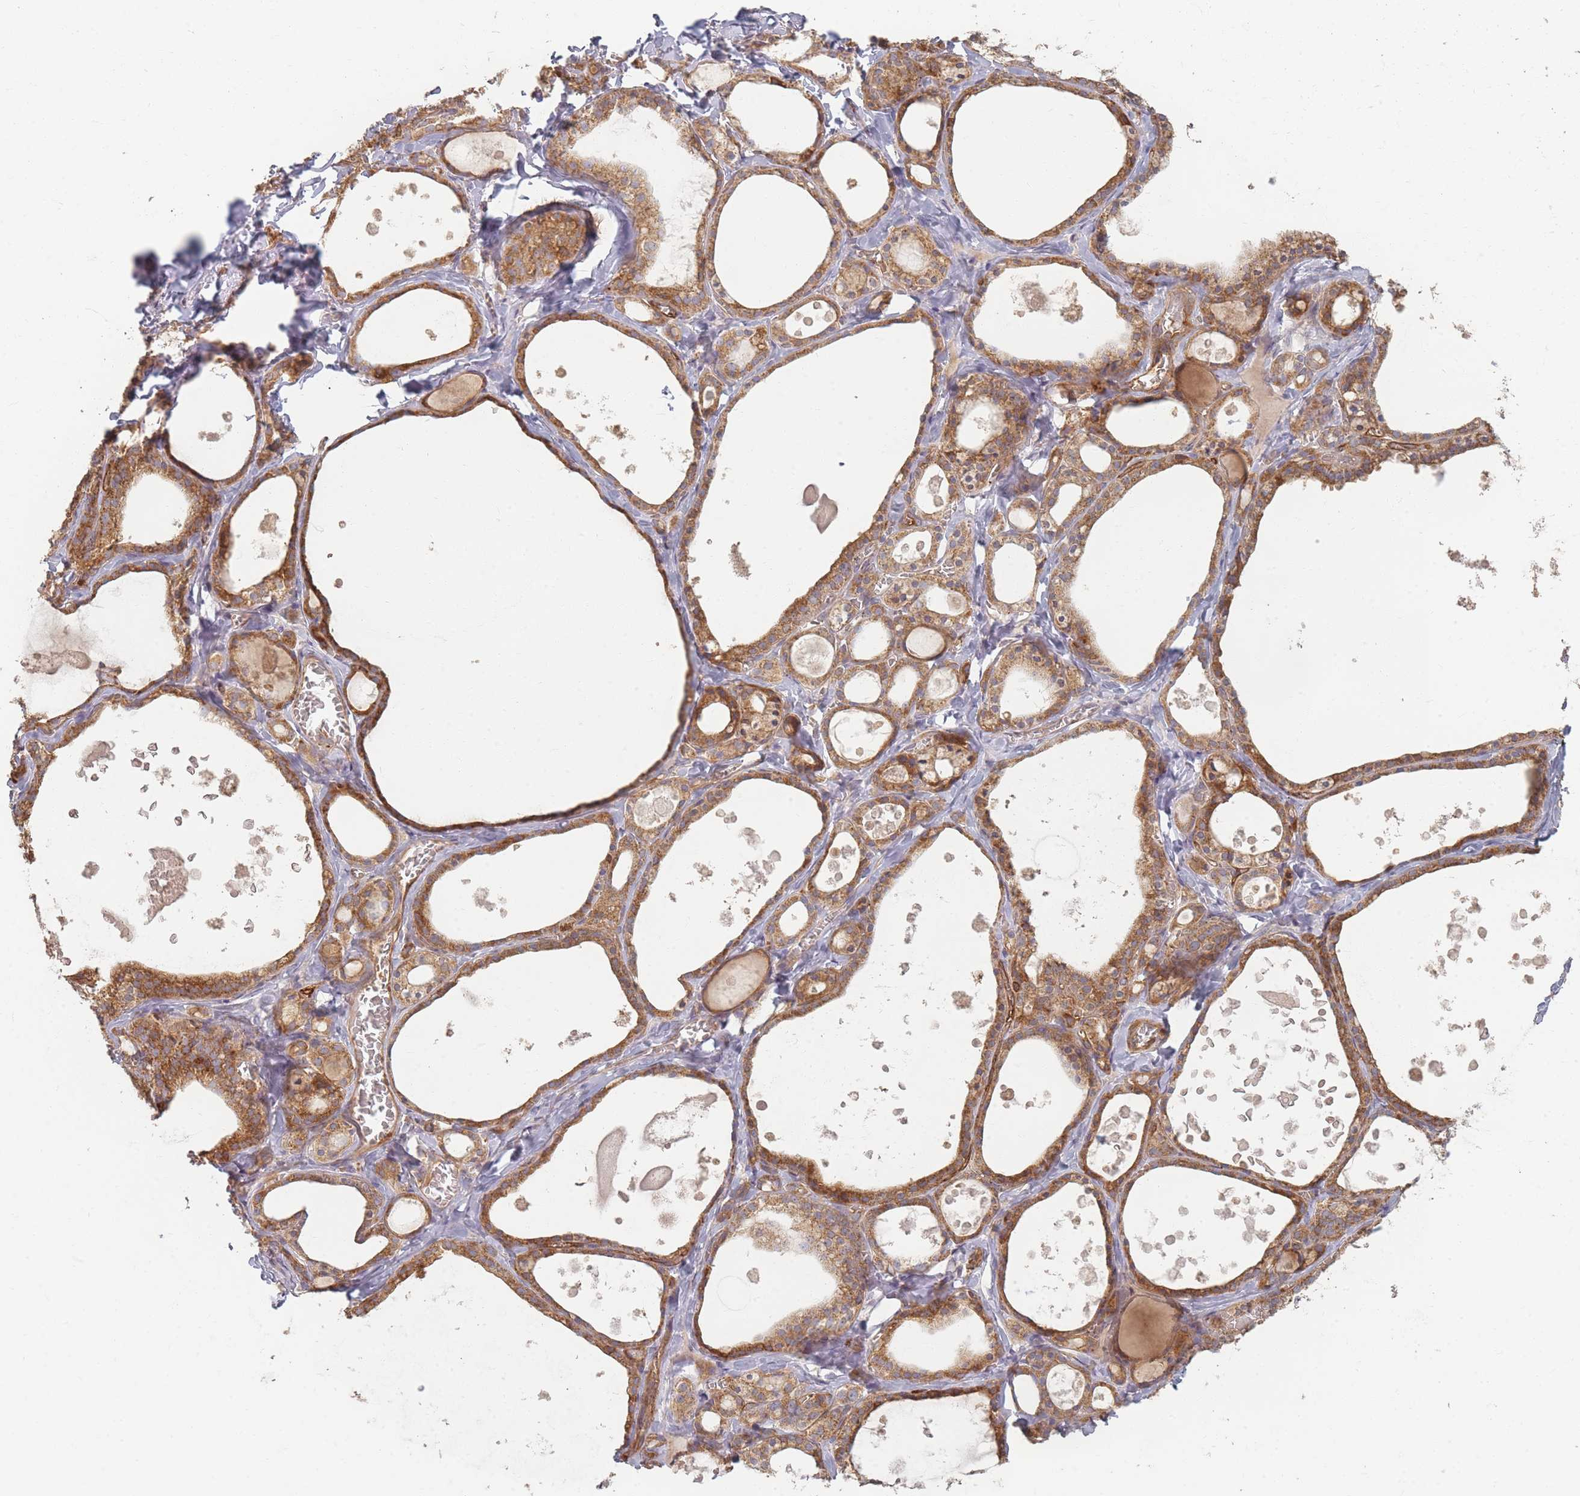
{"staining": {"intensity": "moderate", "quantity": ">75%", "location": "cytoplasmic/membranous"}, "tissue": "thyroid gland", "cell_type": "Glandular cells", "image_type": "normal", "snomed": [{"axis": "morphology", "description": "Normal tissue, NOS"}, {"axis": "topography", "description": "Thyroid gland"}], "caption": "Human thyroid gland stained with a brown dye exhibits moderate cytoplasmic/membranous positive positivity in about >75% of glandular cells.", "gene": "MRPS6", "patient": {"sex": "male", "age": 56}}